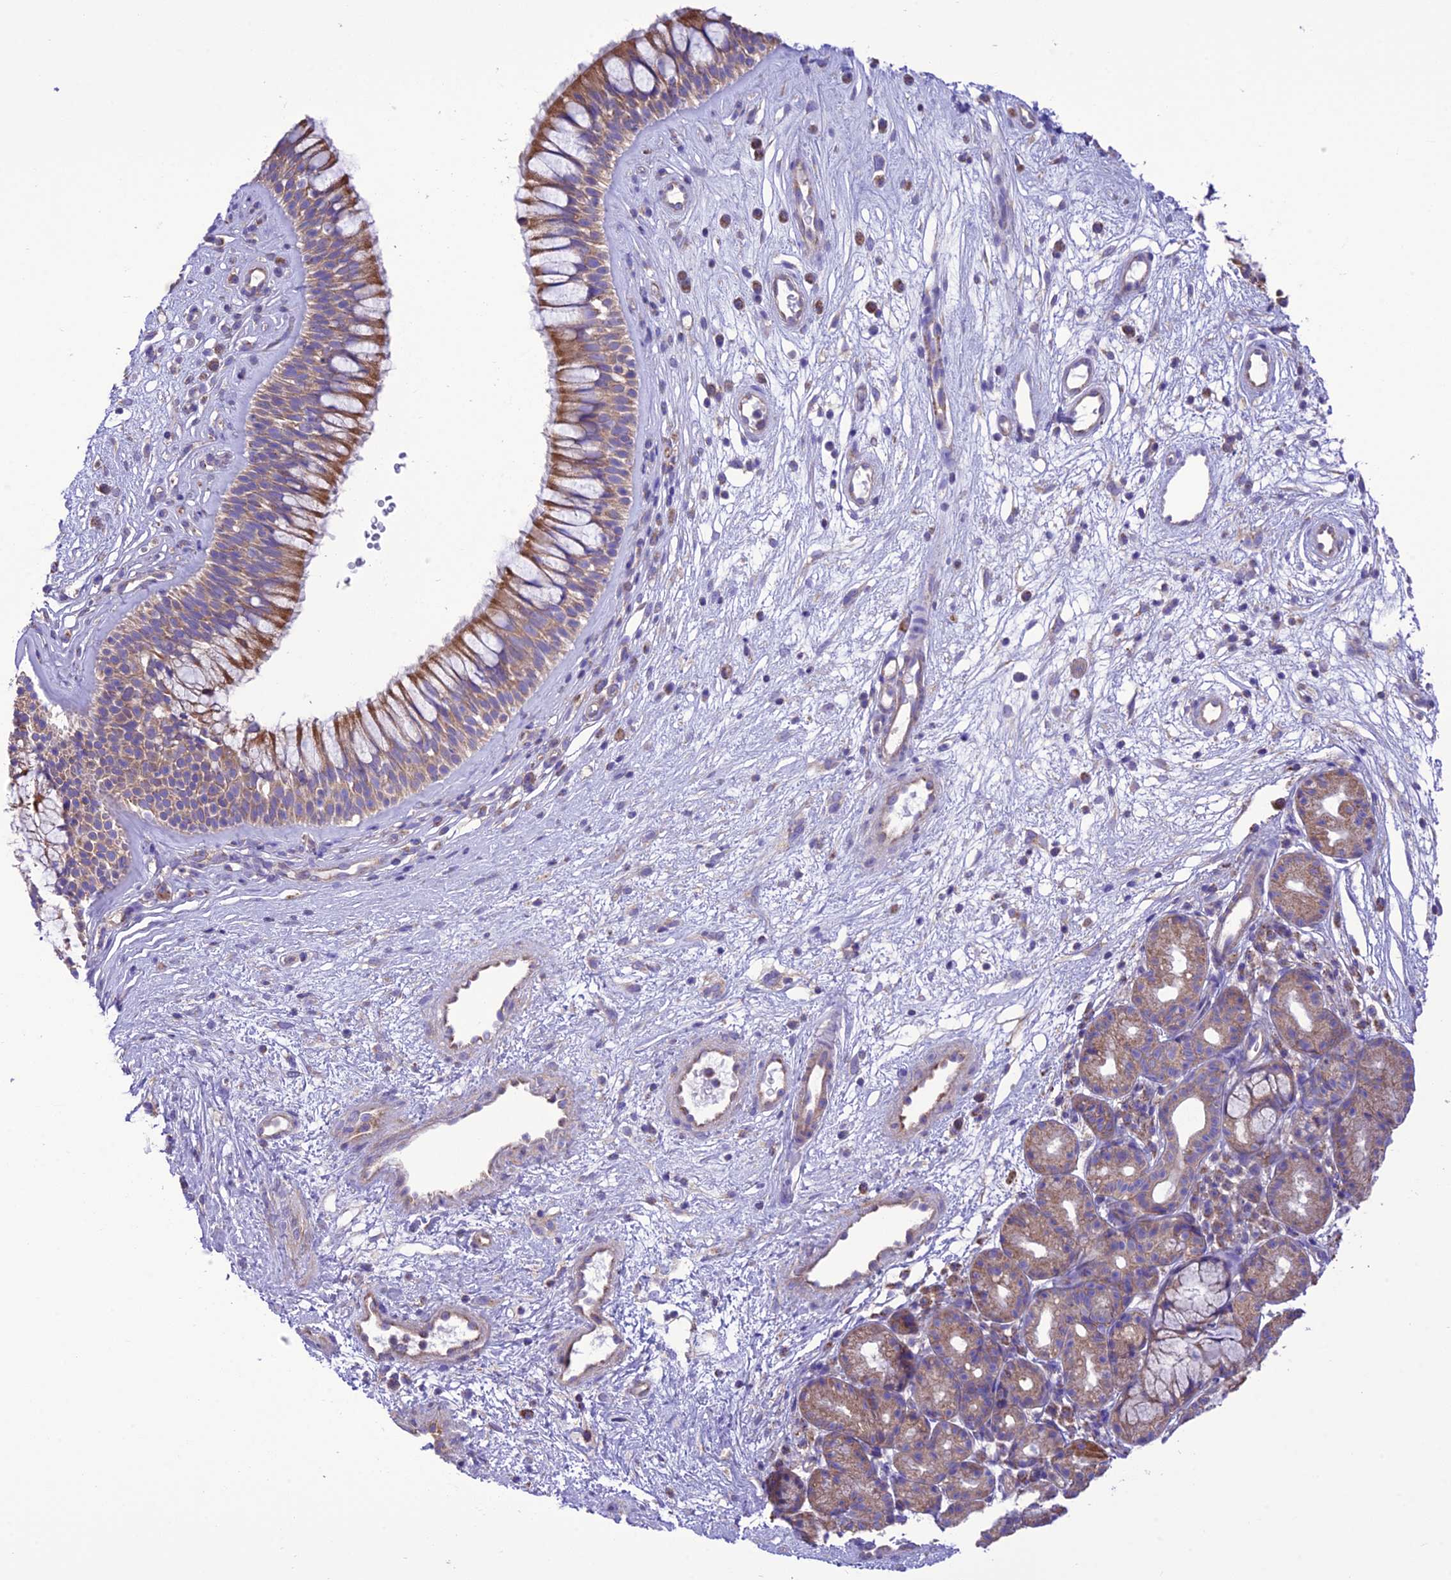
{"staining": {"intensity": "moderate", "quantity": ">75%", "location": "cytoplasmic/membranous"}, "tissue": "nasopharynx", "cell_type": "Respiratory epithelial cells", "image_type": "normal", "snomed": [{"axis": "morphology", "description": "Normal tissue, NOS"}, {"axis": "topography", "description": "Nasopharynx"}], "caption": "The photomicrograph demonstrates staining of benign nasopharynx, revealing moderate cytoplasmic/membranous protein staining (brown color) within respiratory epithelial cells.", "gene": "MAP3K12", "patient": {"sex": "male", "age": 32}}